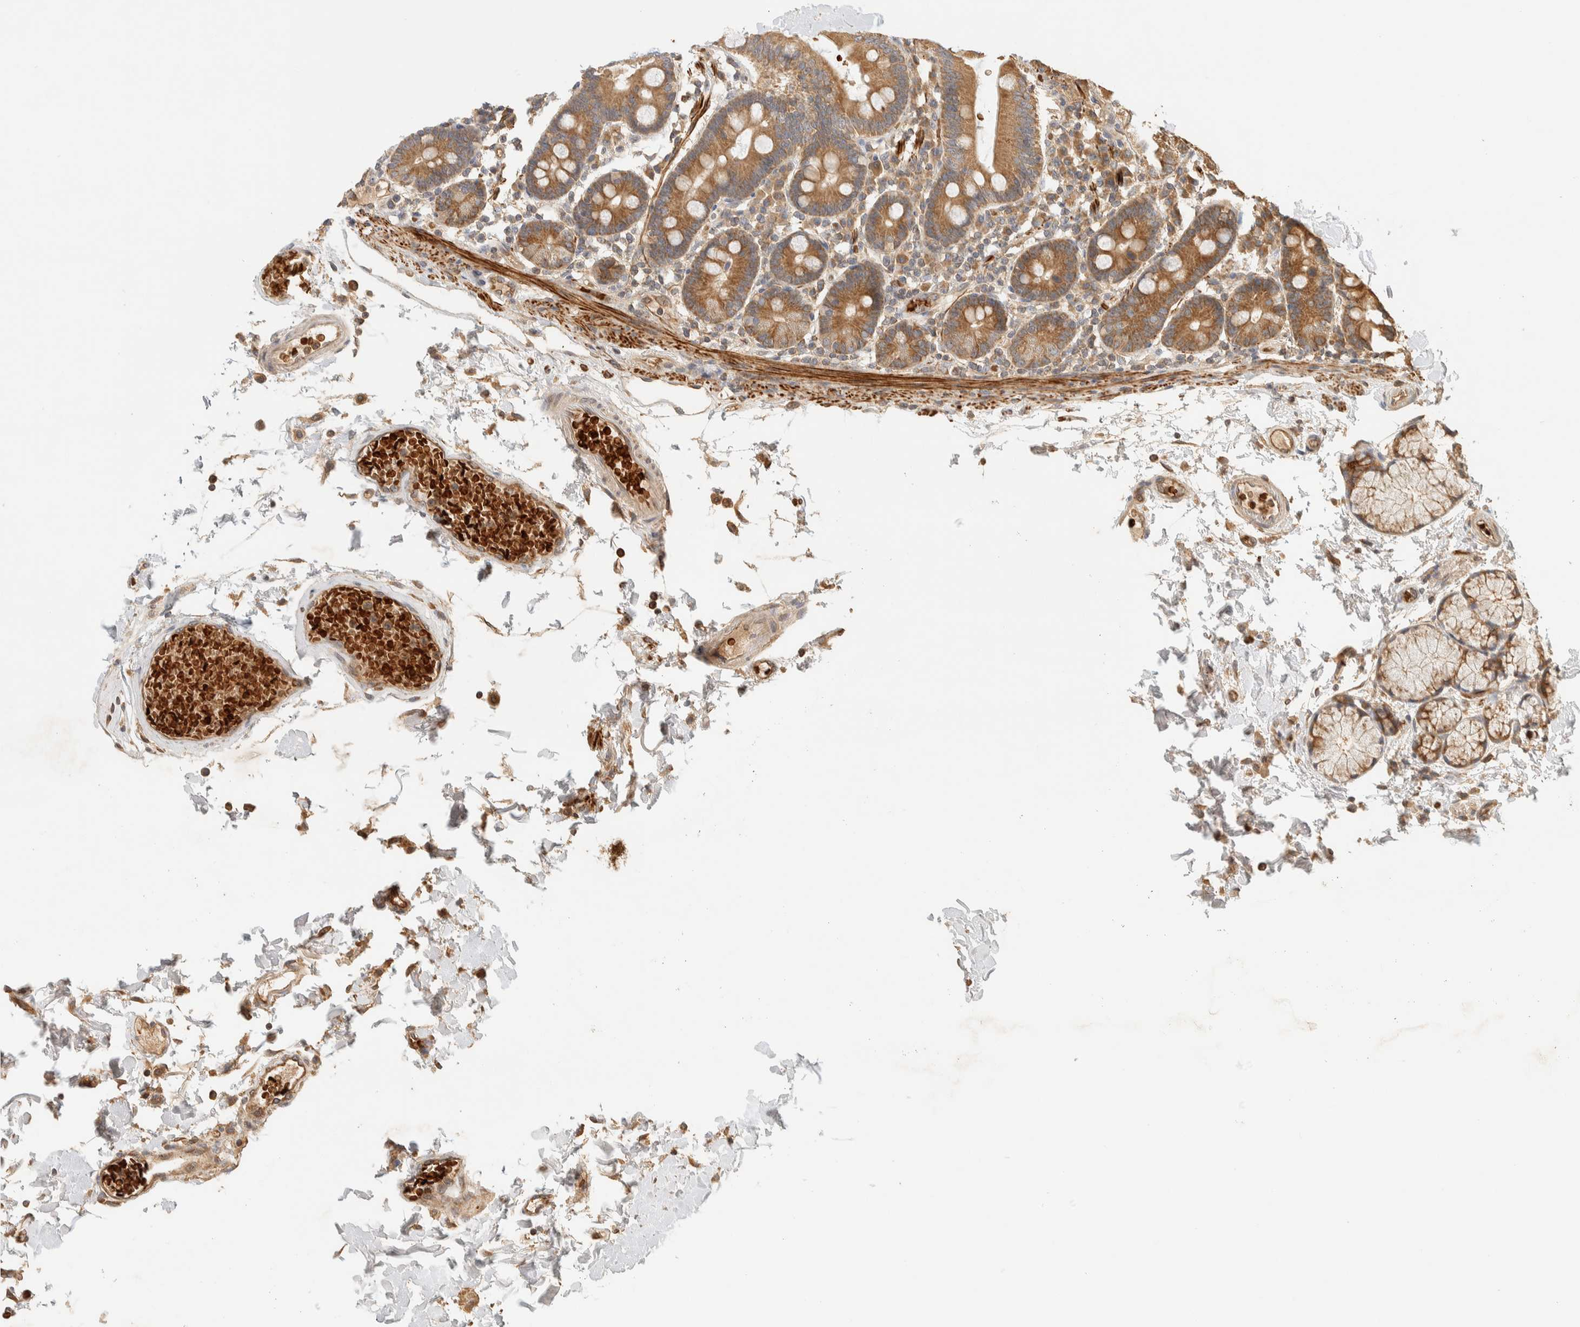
{"staining": {"intensity": "moderate", "quantity": ">75%", "location": "cytoplasmic/membranous"}, "tissue": "duodenum", "cell_type": "Glandular cells", "image_type": "normal", "snomed": [{"axis": "morphology", "description": "Normal tissue, NOS"}, {"axis": "topography", "description": "Small intestine, NOS"}], "caption": "IHC histopathology image of normal duodenum stained for a protein (brown), which shows medium levels of moderate cytoplasmic/membranous expression in about >75% of glandular cells.", "gene": "TTI2", "patient": {"sex": "female", "age": 71}}